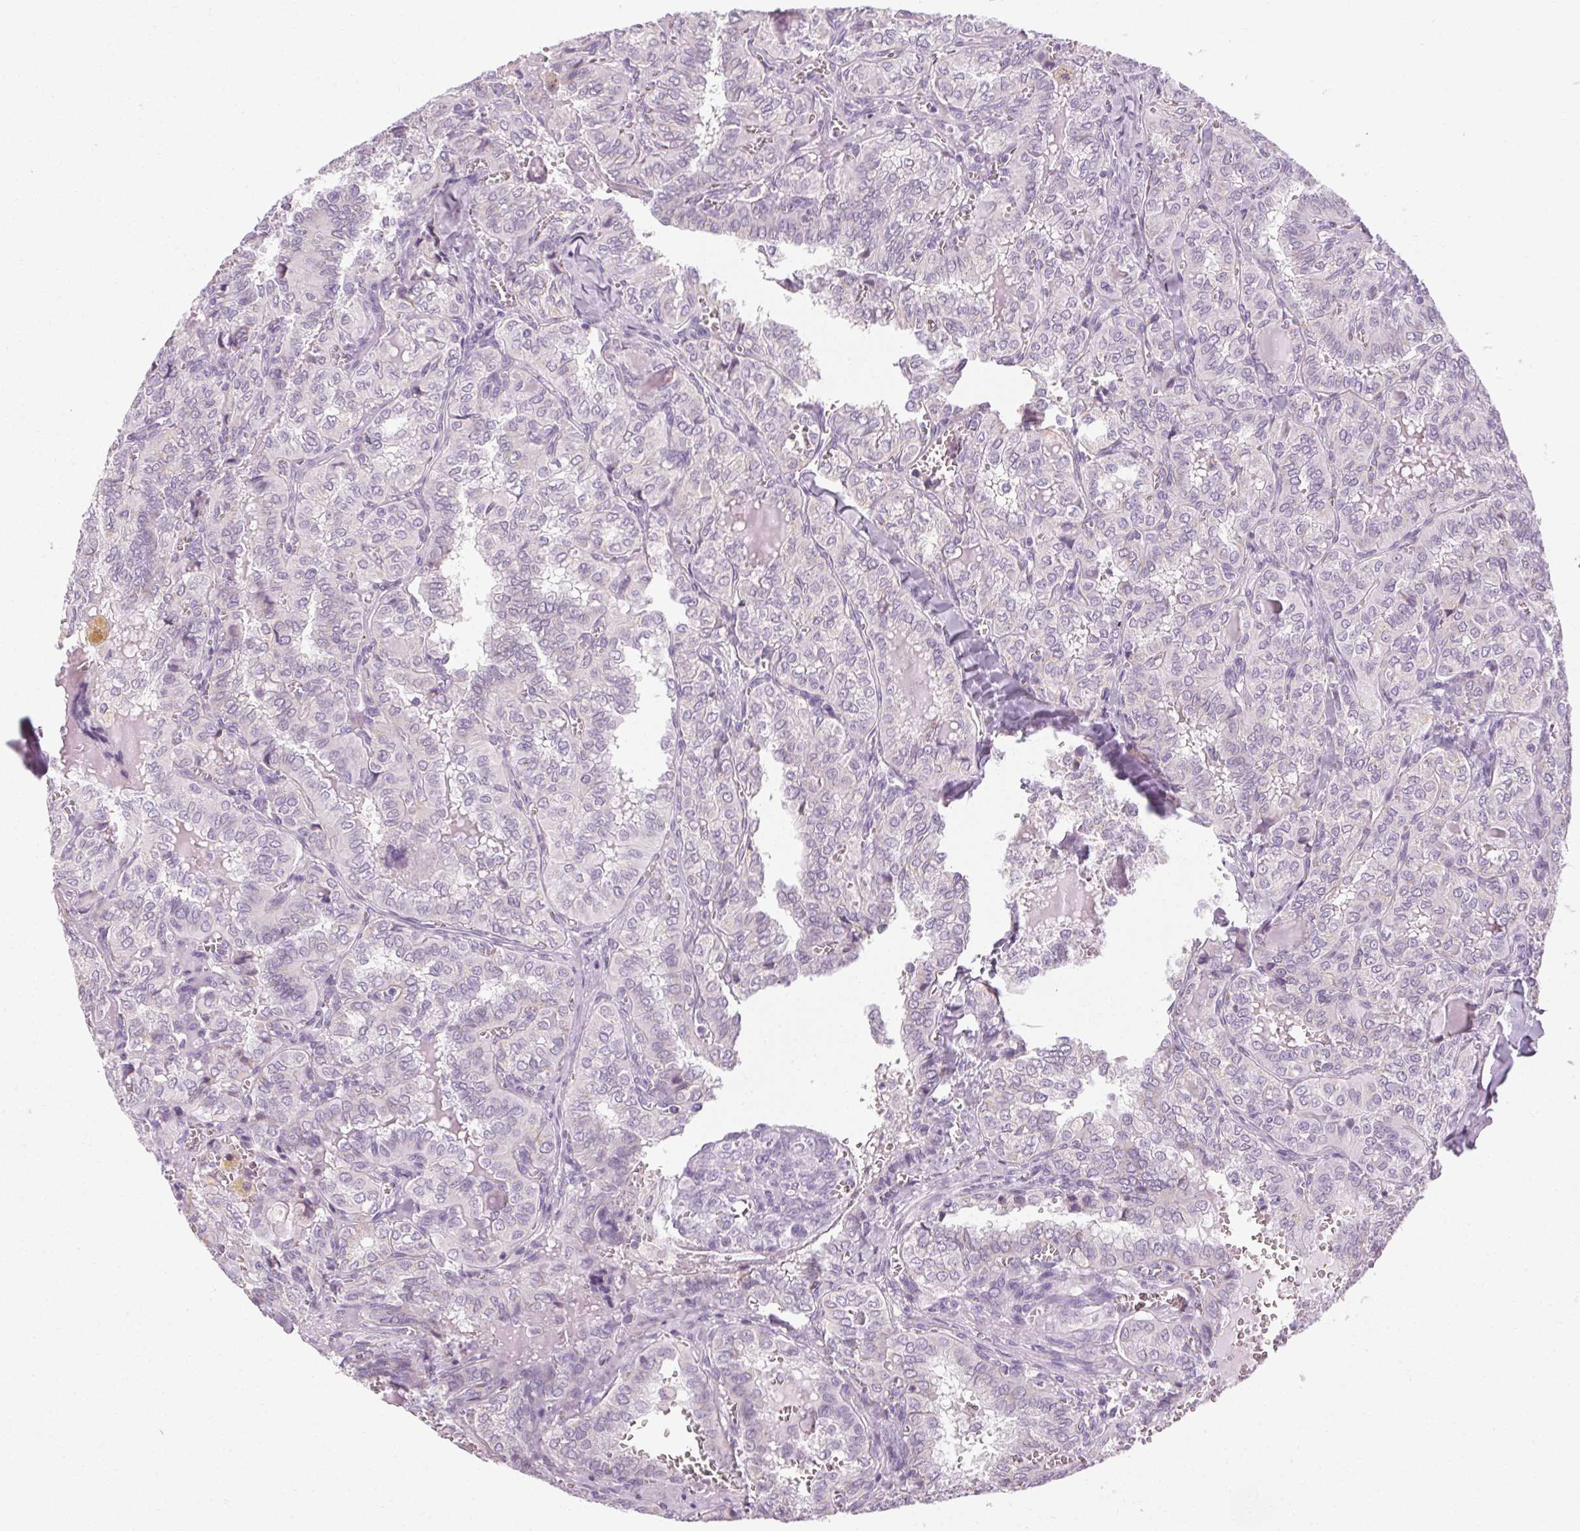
{"staining": {"intensity": "negative", "quantity": "none", "location": "none"}, "tissue": "thyroid cancer", "cell_type": "Tumor cells", "image_type": "cancer", "snomed": [{"axis": "morphology", "description": "Papillary adenocarcinoma, NOS"}, {"axis": "topography", "description": "Thyroid gland"}], "caption": "Tumor cells show no significant expression in thyroid papillary adenocarcinoma. The staining was performed using DAB to visualize the protein expression in brown, while the nuclei were stained in blue with hematoxylin (Magnification: 20x).", "gene": "POMC", "patient": {"sex": "female", "age": 41}}